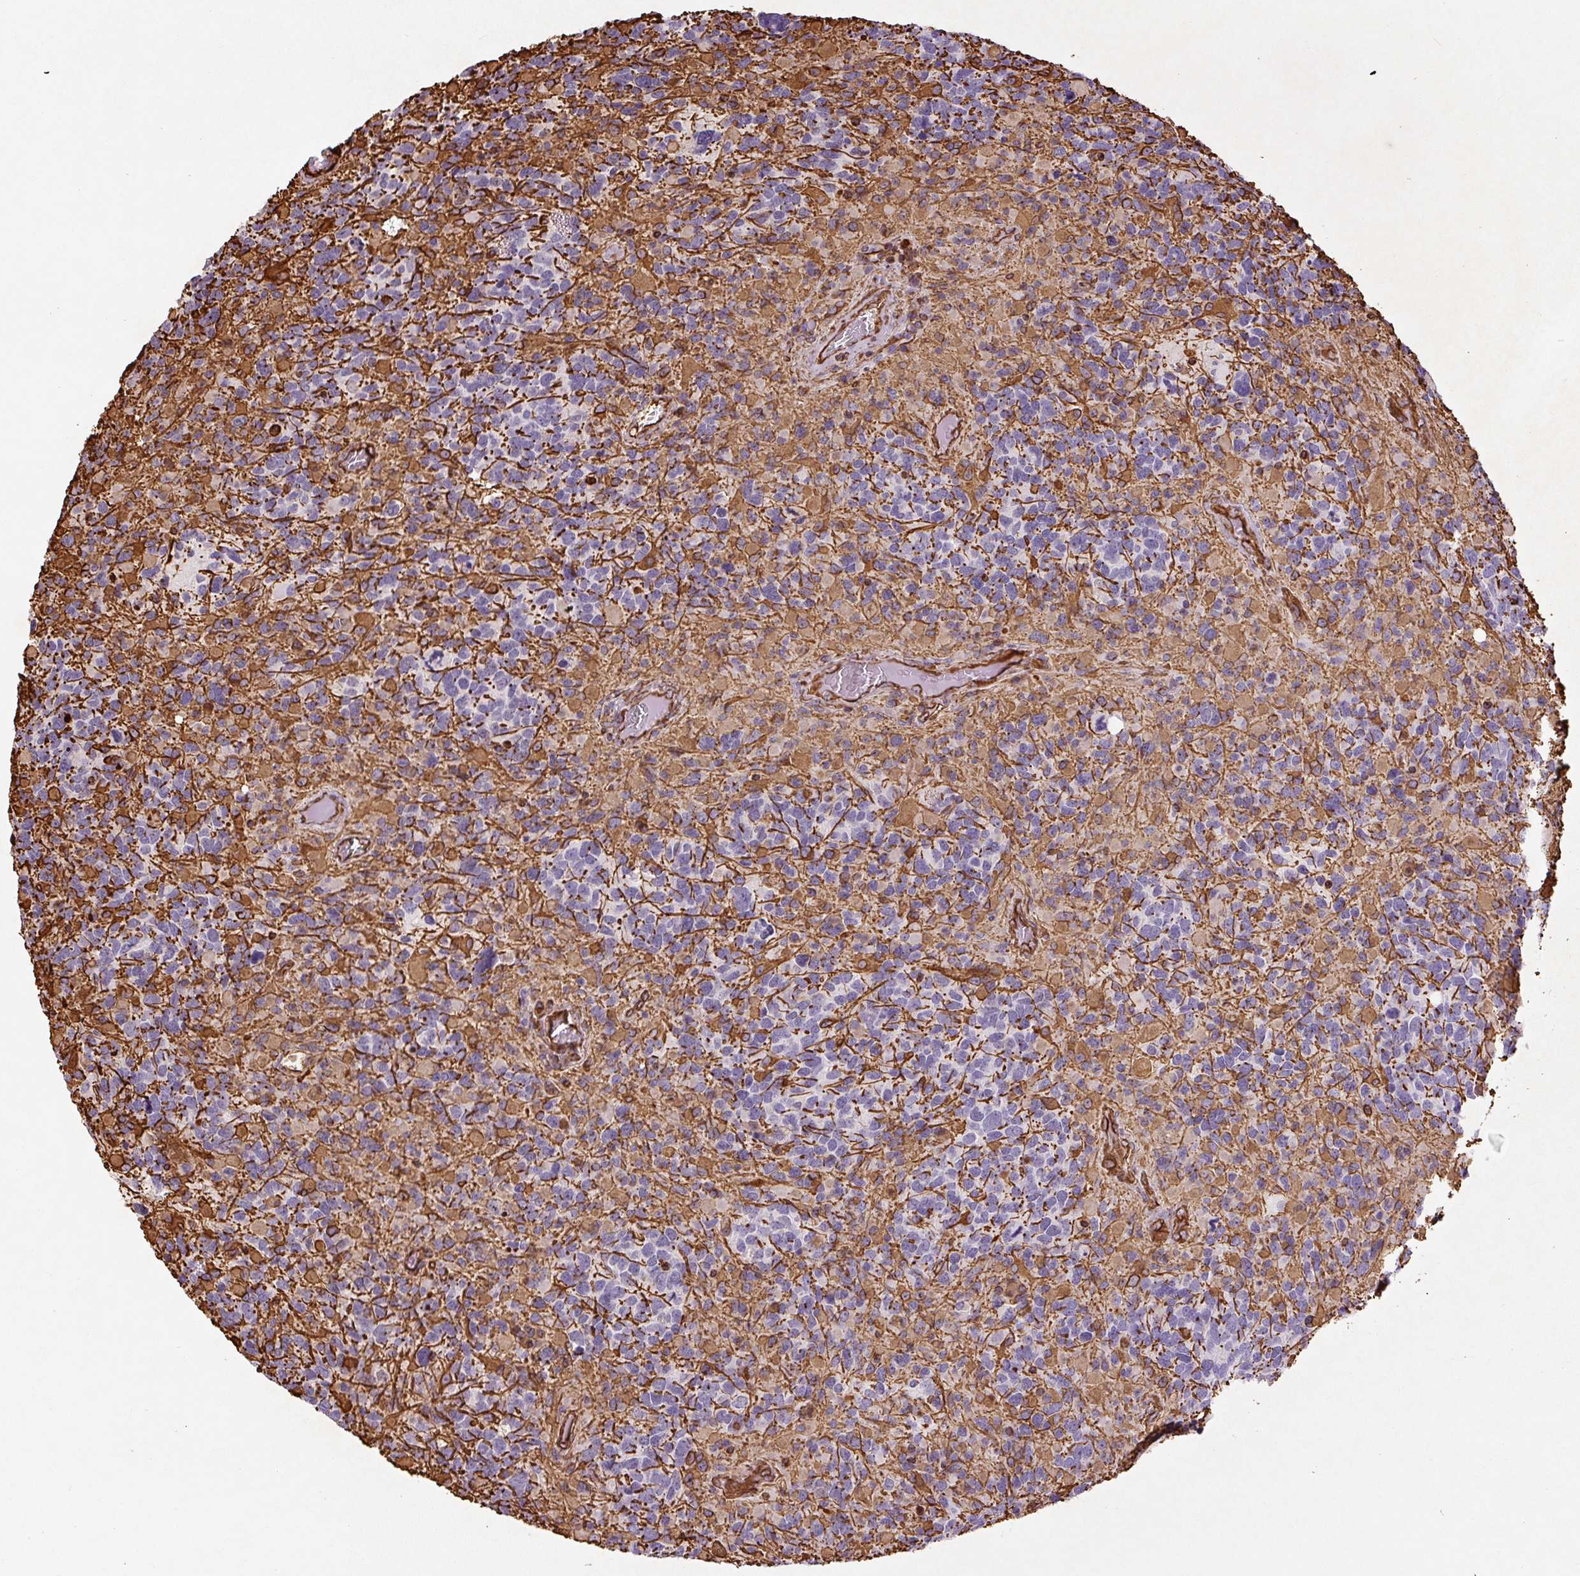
{"staining": {"intensity": "moderate", "quantity": "<25%", "location": "cytoplasmic/membranous"}, "tissue": "glioma", "cell_type": "Tumor cells", "image_type": "cancer", "snomed": [{"axis": "morphology", "description": "Glioma, malignant, High grade"}, {"axis": "topography", "description": "Brain"}], "caption": "Tumor cells demonstrate moderate cytoplasmic/membranous positivity in approximately <25% of cells in glioma.", "gene": "VIM", "patient": {"sex": "female", "age": 40}}